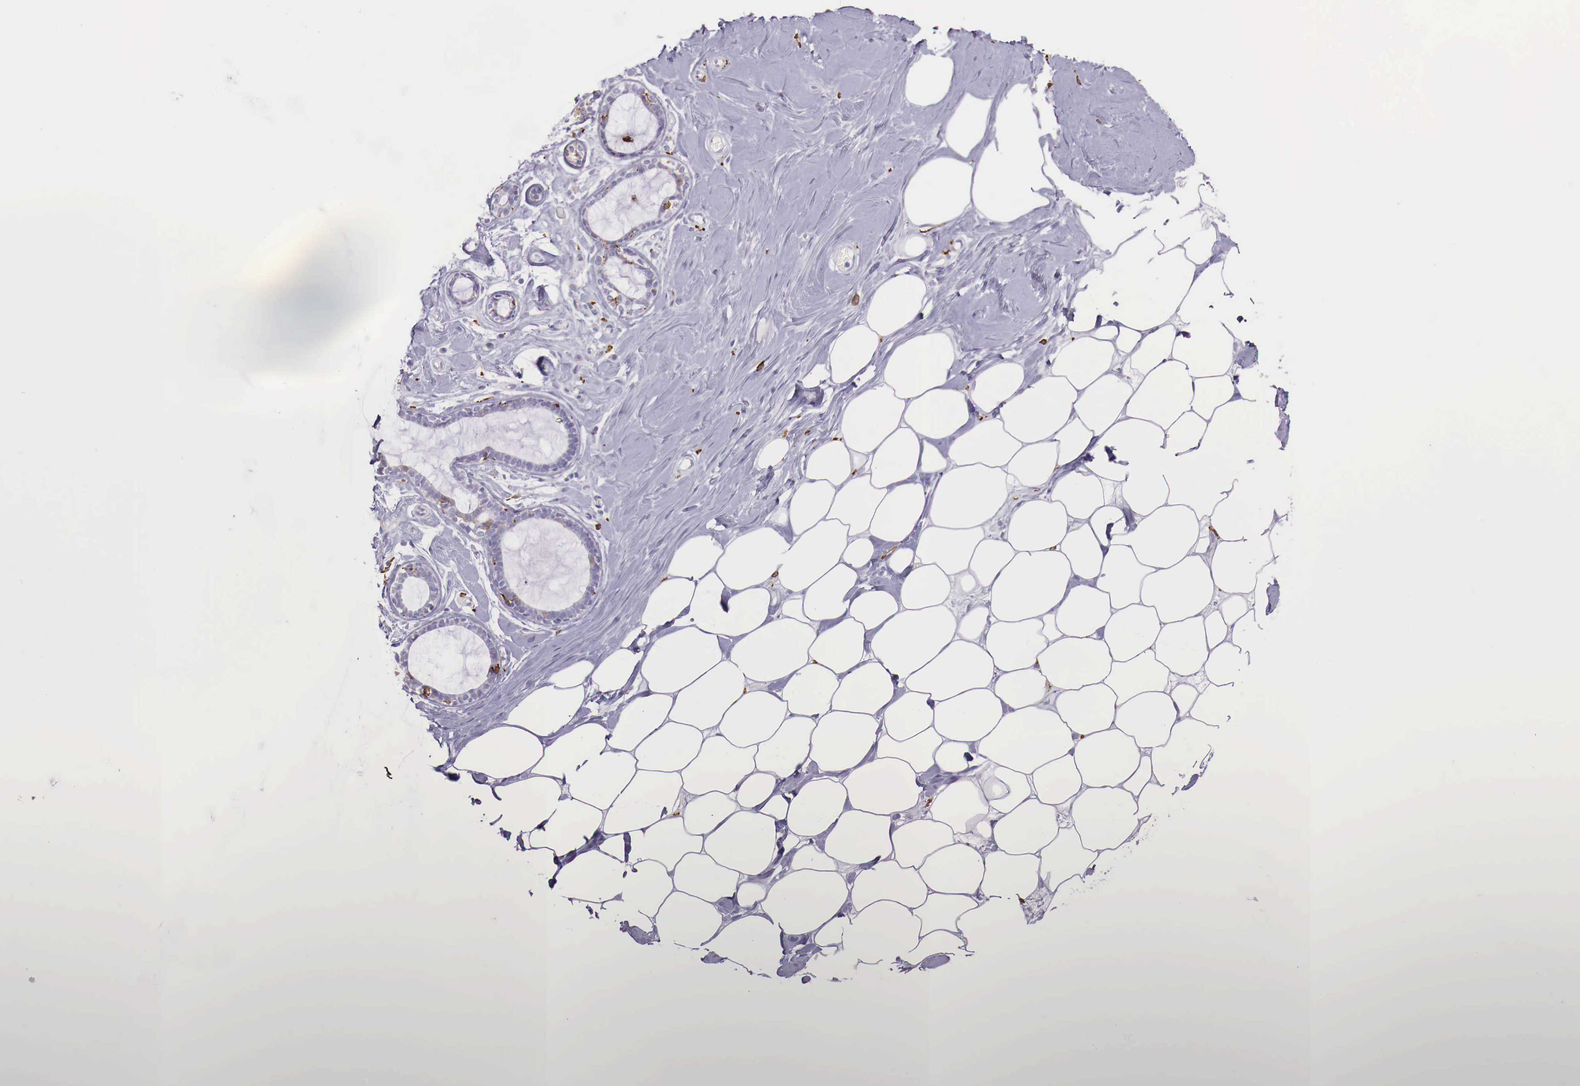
{"staining": {"intensity": "negative", "quantity": "none", "location": "none"}, "tissue": "adipose tissue", "cell_type": "Adipocytes", "image_type": "normal", "snomed": [{"axis": "morphology", "description": "Normal tissue, NOS"}, {"axis": "topography", "description": "Breast"}], "caption": "This image is of unremarkable adipose tissue stained with IHC to label a protein in brown with the nuclei are counter-stained blue. There is no expression in adipocytes. (Immunohistochemistry, brightfield microscopy, high magnification).", "gene": "MSR1", "patient": {"sex": "female", "age": 44}}